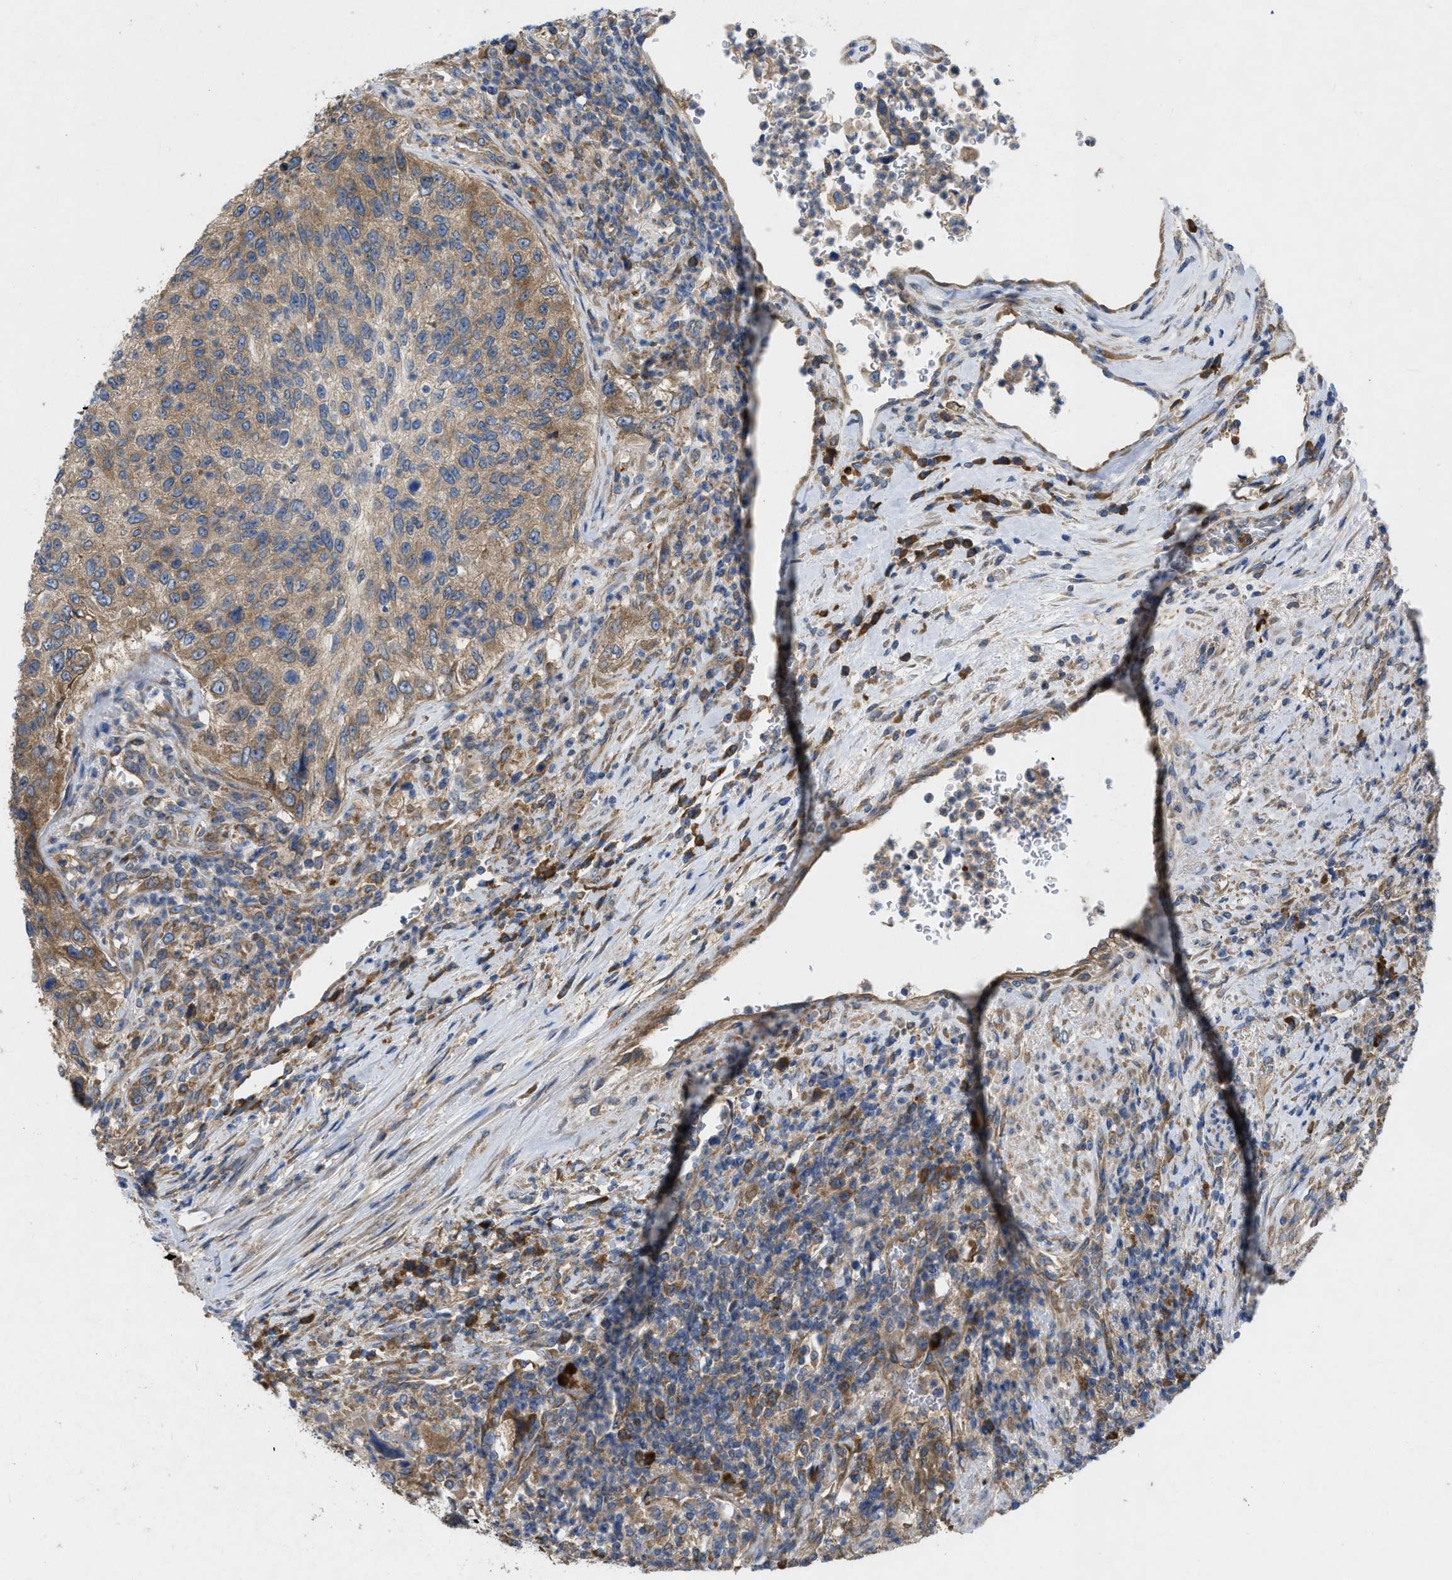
{"staining": {"intensity": "moderate", "quantity": ">75%", "location": "cytoplasmic/membranous"}, "tissue": "urothelial cancer", "cell_type": "Tumor cells", "image_type": "cancer", "snomed": [{"axis": "morphology", "description": "Urothelial carcinoma, High grade"}, {"axis": "topography", "description": "Urinary bladder"}], "caption": "Protein staining of high-grade urothelial carcinoma tissue exhibits moderate cytoplasmic/membranous expression in about >75% of tumor cells.", "gene": "TMEM131", "patient": {"sex": "female", "age": 60}}